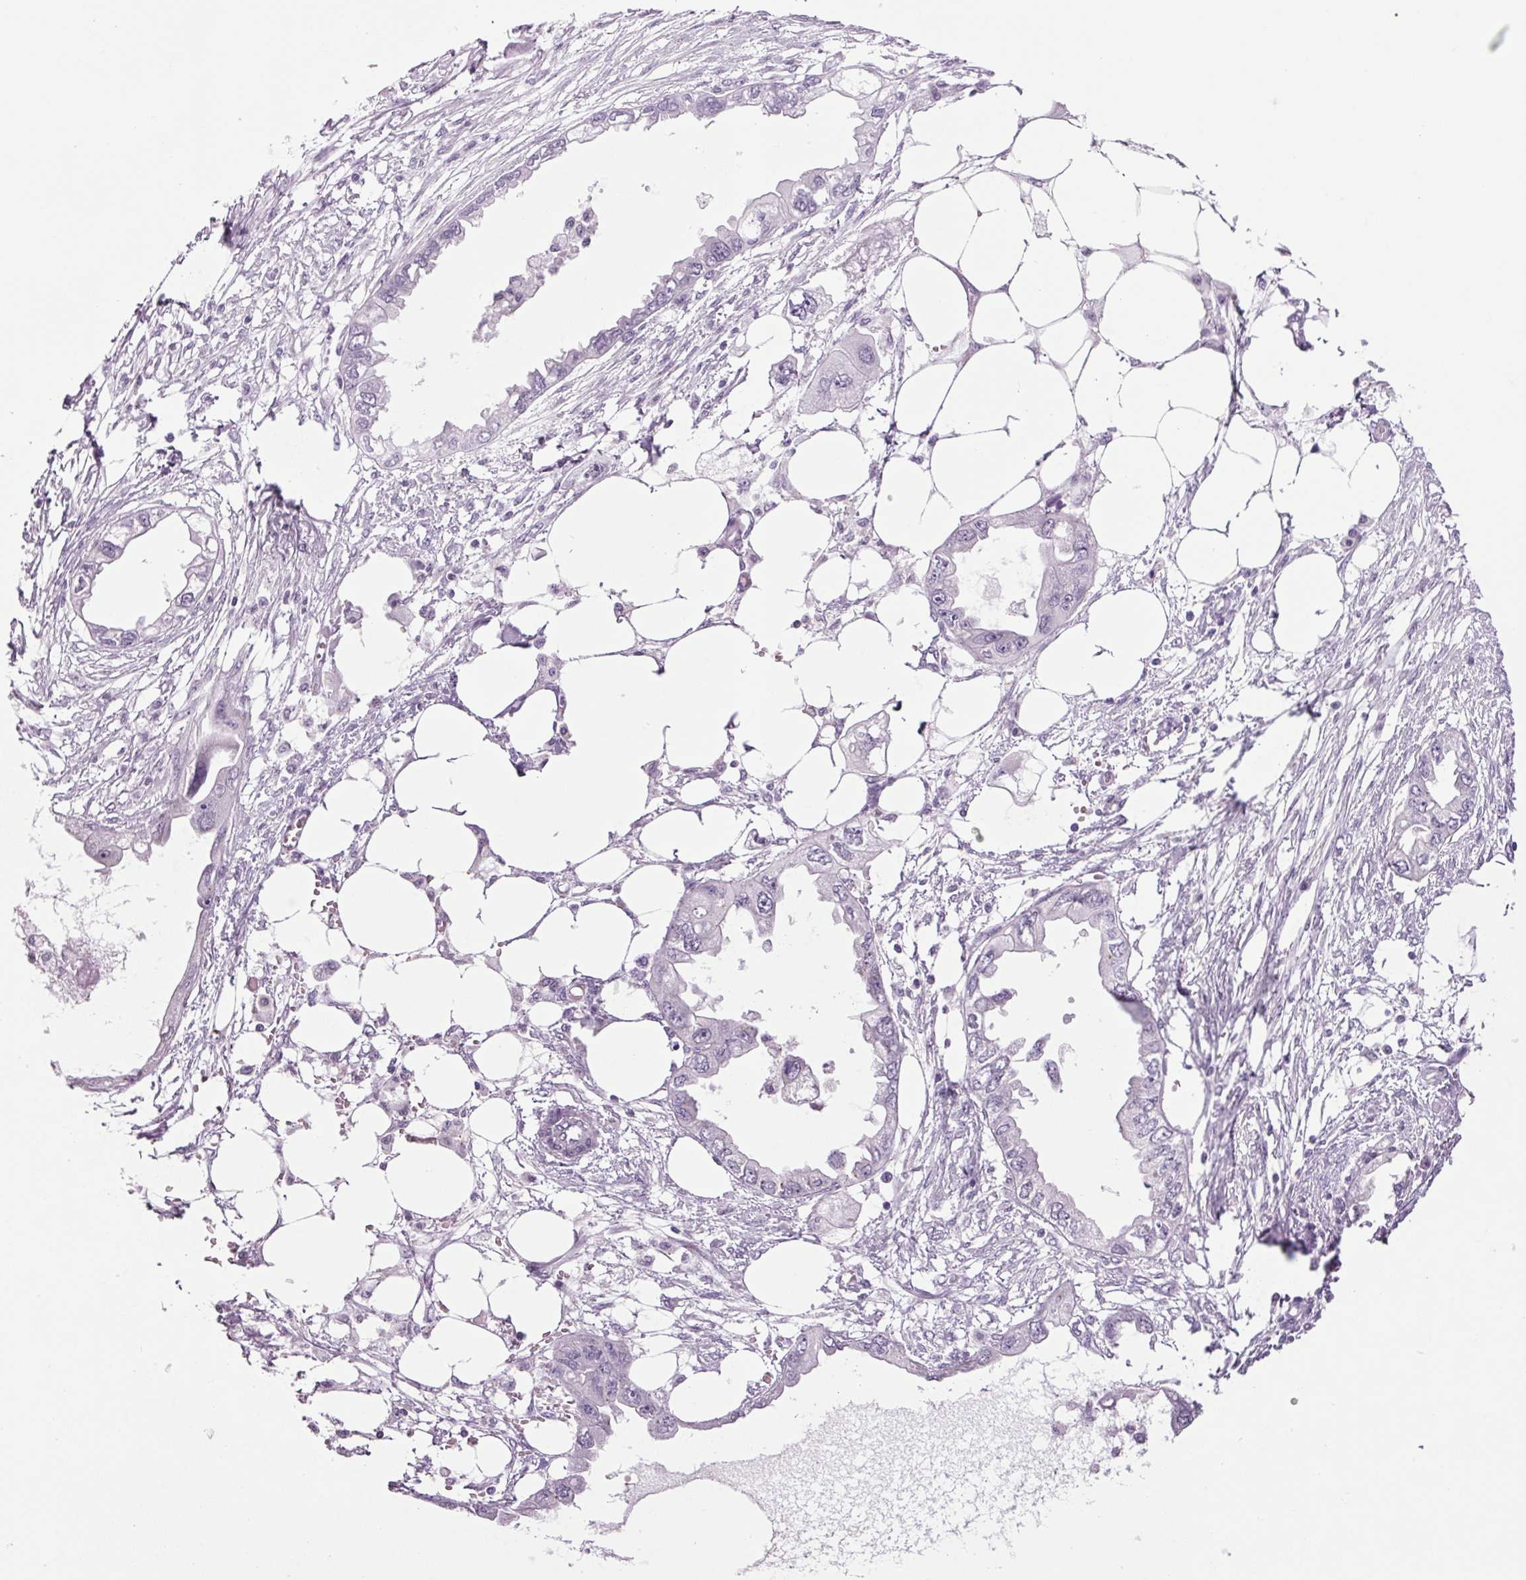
{"staining": {"intensity": "negative", "quantity": "none", "location": "none"}, "tissue": "endometrial cancer", "cell_type": "Tumor cells", "image_type": "cancer", "snomed": [{"axis": "morphology", "description": "Adenocarcinoma, NOS"}, {"axis": "morphology", "description": "Adenocarcinoma, metastatic, NOS"}, {"axis": "topography", "description": "Adipose tissue"}, {"axis": "topography", "description": "Endometrium"}], "caption": "Tumor cells are negative for protein expression in human endometrial metastatic adenocarcinoma. (Brightfield microscopy of DAB immunohistochemistry at high magnification).", "gene": "PPP1R1A", "patient": {"sex": "female", "age": 67}}